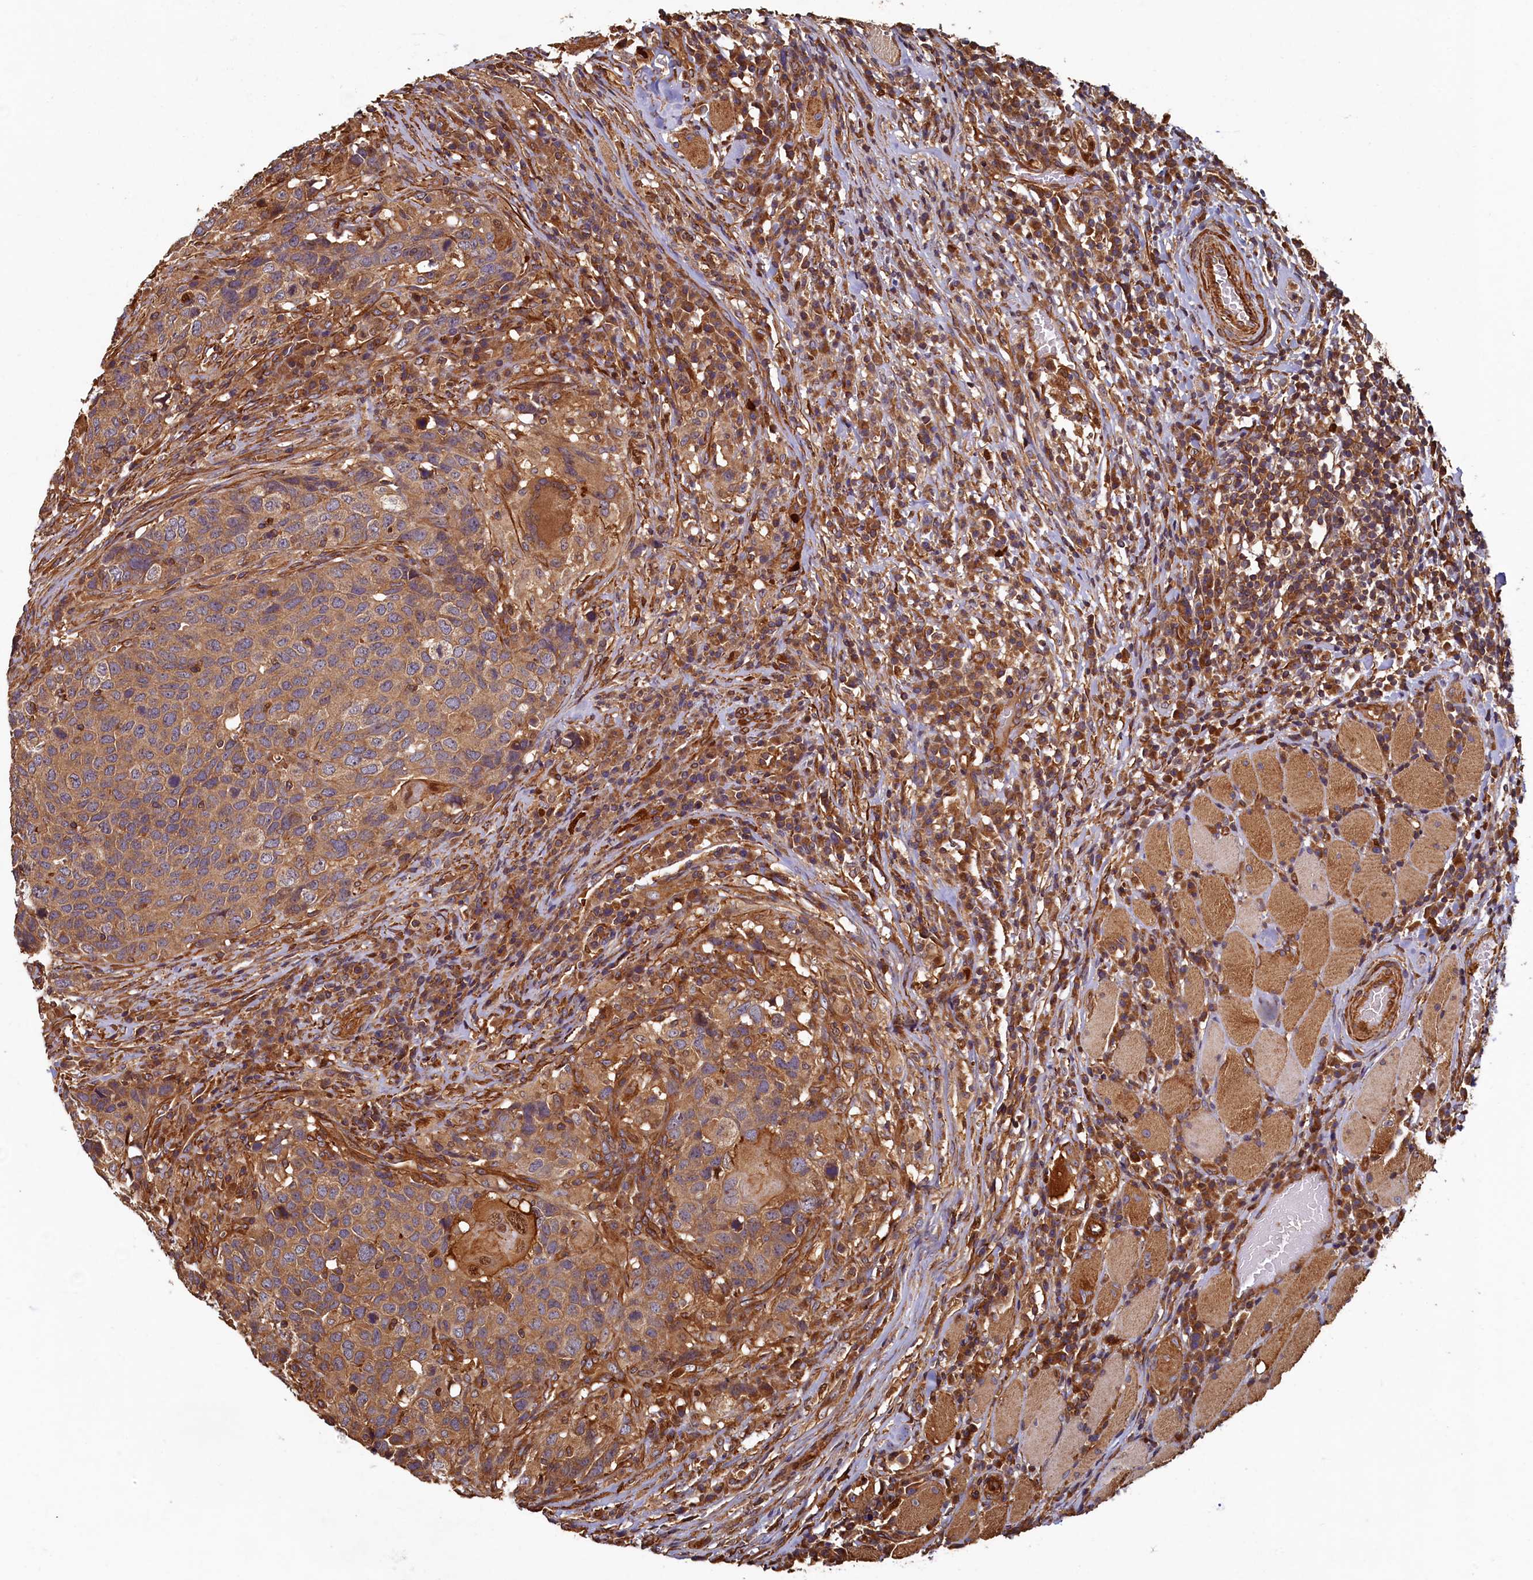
{"staining": {"intensity": "moderate", "quantity": ">75%", "location": "cytoplasmic/membranous"}, "tissue": "head and neck cancer", "cell_type": "Tumor cells", "image_type": "cancer", "snomed": [{"axis": "morphology", "description": "Squamous cell carcinoma, NOS"}, {"axis": "topography", "description": "Head-Neck"}], "caption": "The micrograph demonstrates a brown stain indicating the presence of a protein in the cytoplasmic/membranous of tumor cells in head and neck squamous cell carcinoma.", "gene": "CCDC102B", "patient": {"sex": "male", "age": 66}}